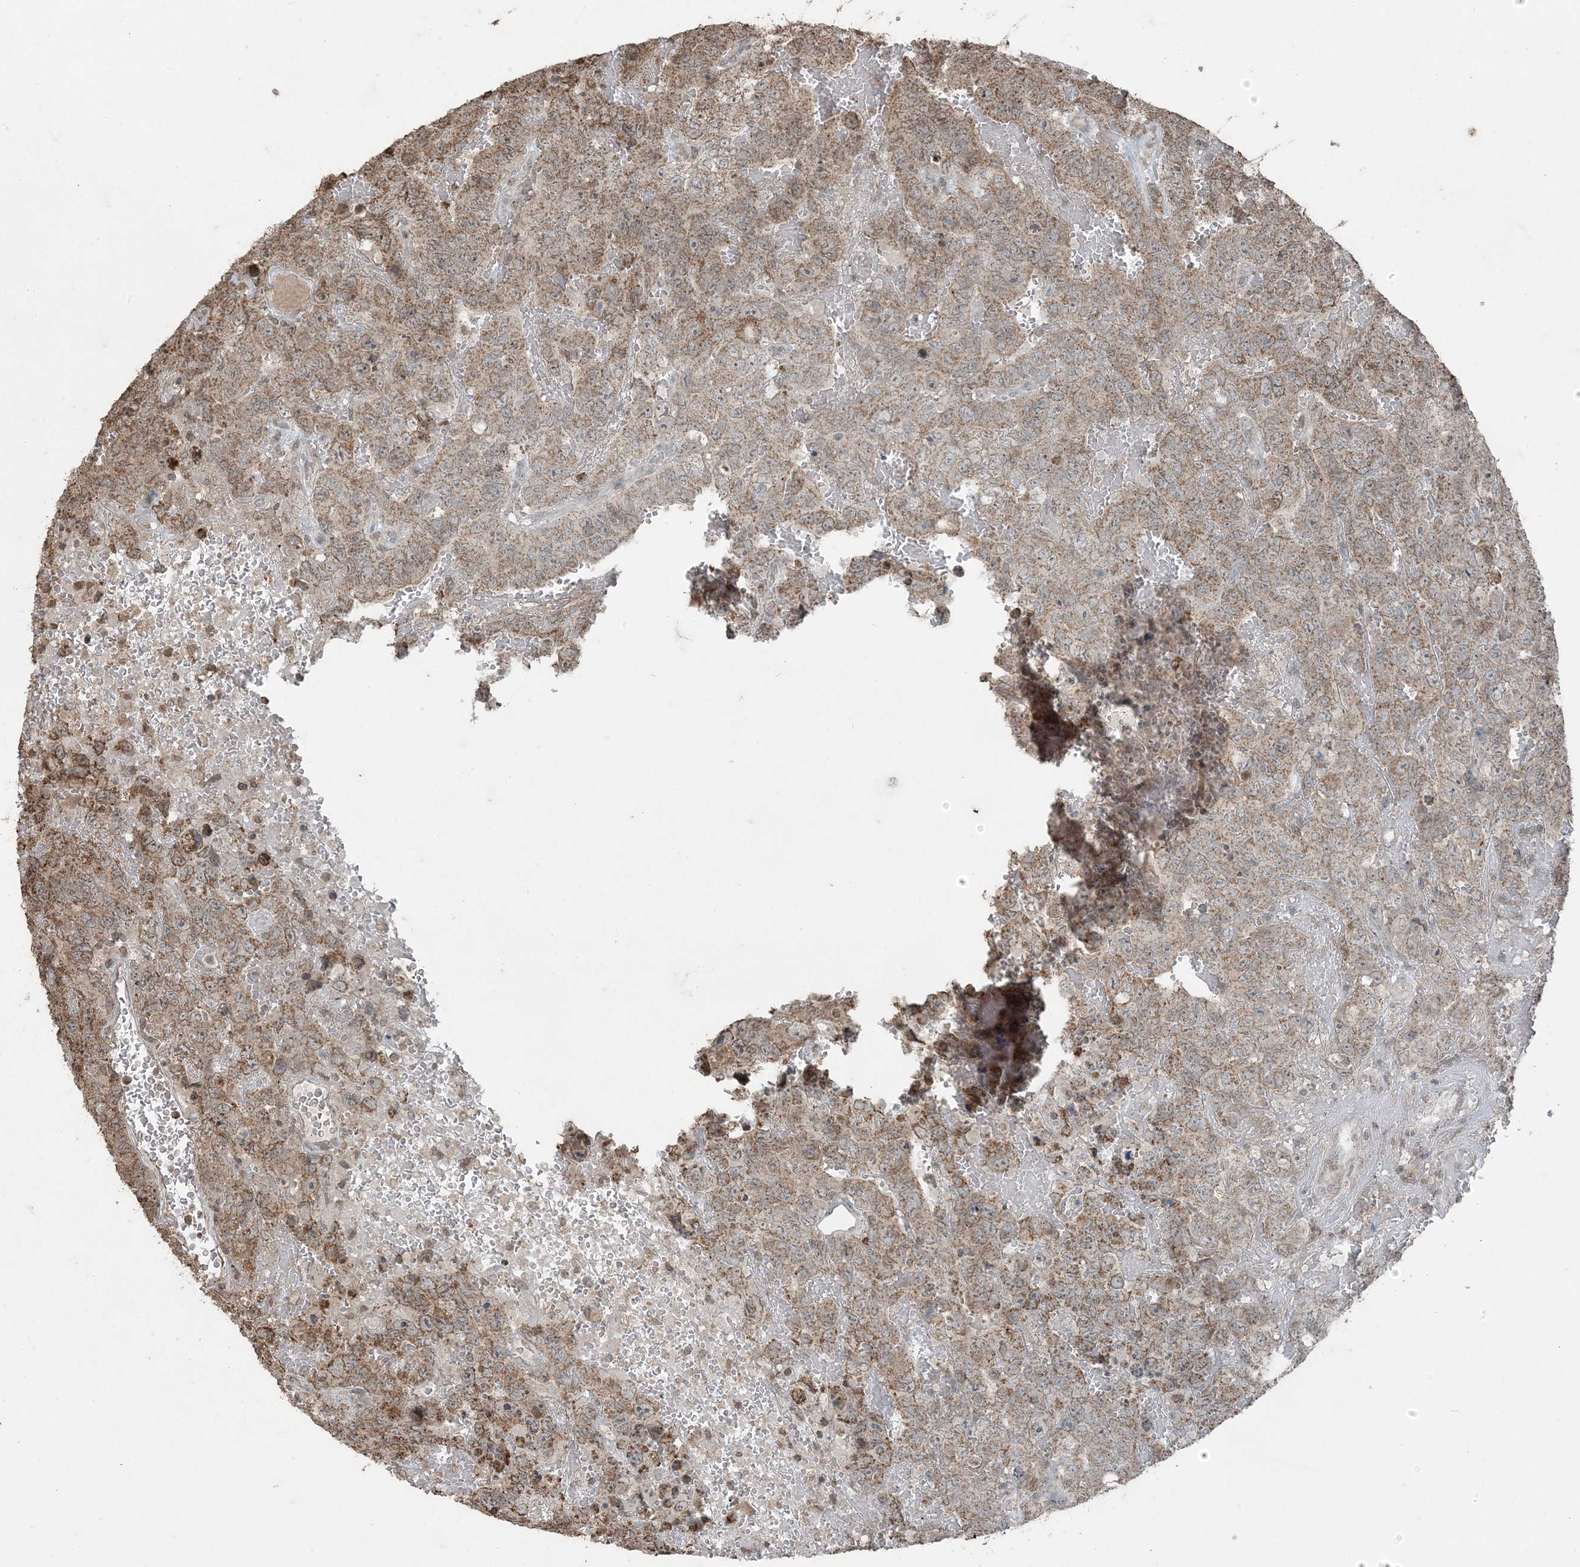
{"staining": {"intensity": "moderate", "quantity": ">75%", "location": "cytoplasmic/membranous"}, "tissue": "testis cancer", "cell_type": "Tumor cells", "image_type": "cancer", "snomed": [{"axis": "morphology", "description": "Carcinoma, Embryonal, NOS"}, {"axis": "topography", "description": "Testis"}], "caption": "A brown stain shows moderate cytoplasmic/membranous positivity of a protein in human testis cancer (embryonal carcinoma) tumor cells.", "gene": "GNL1", "patient": {"sex": "male", "age": 45}}